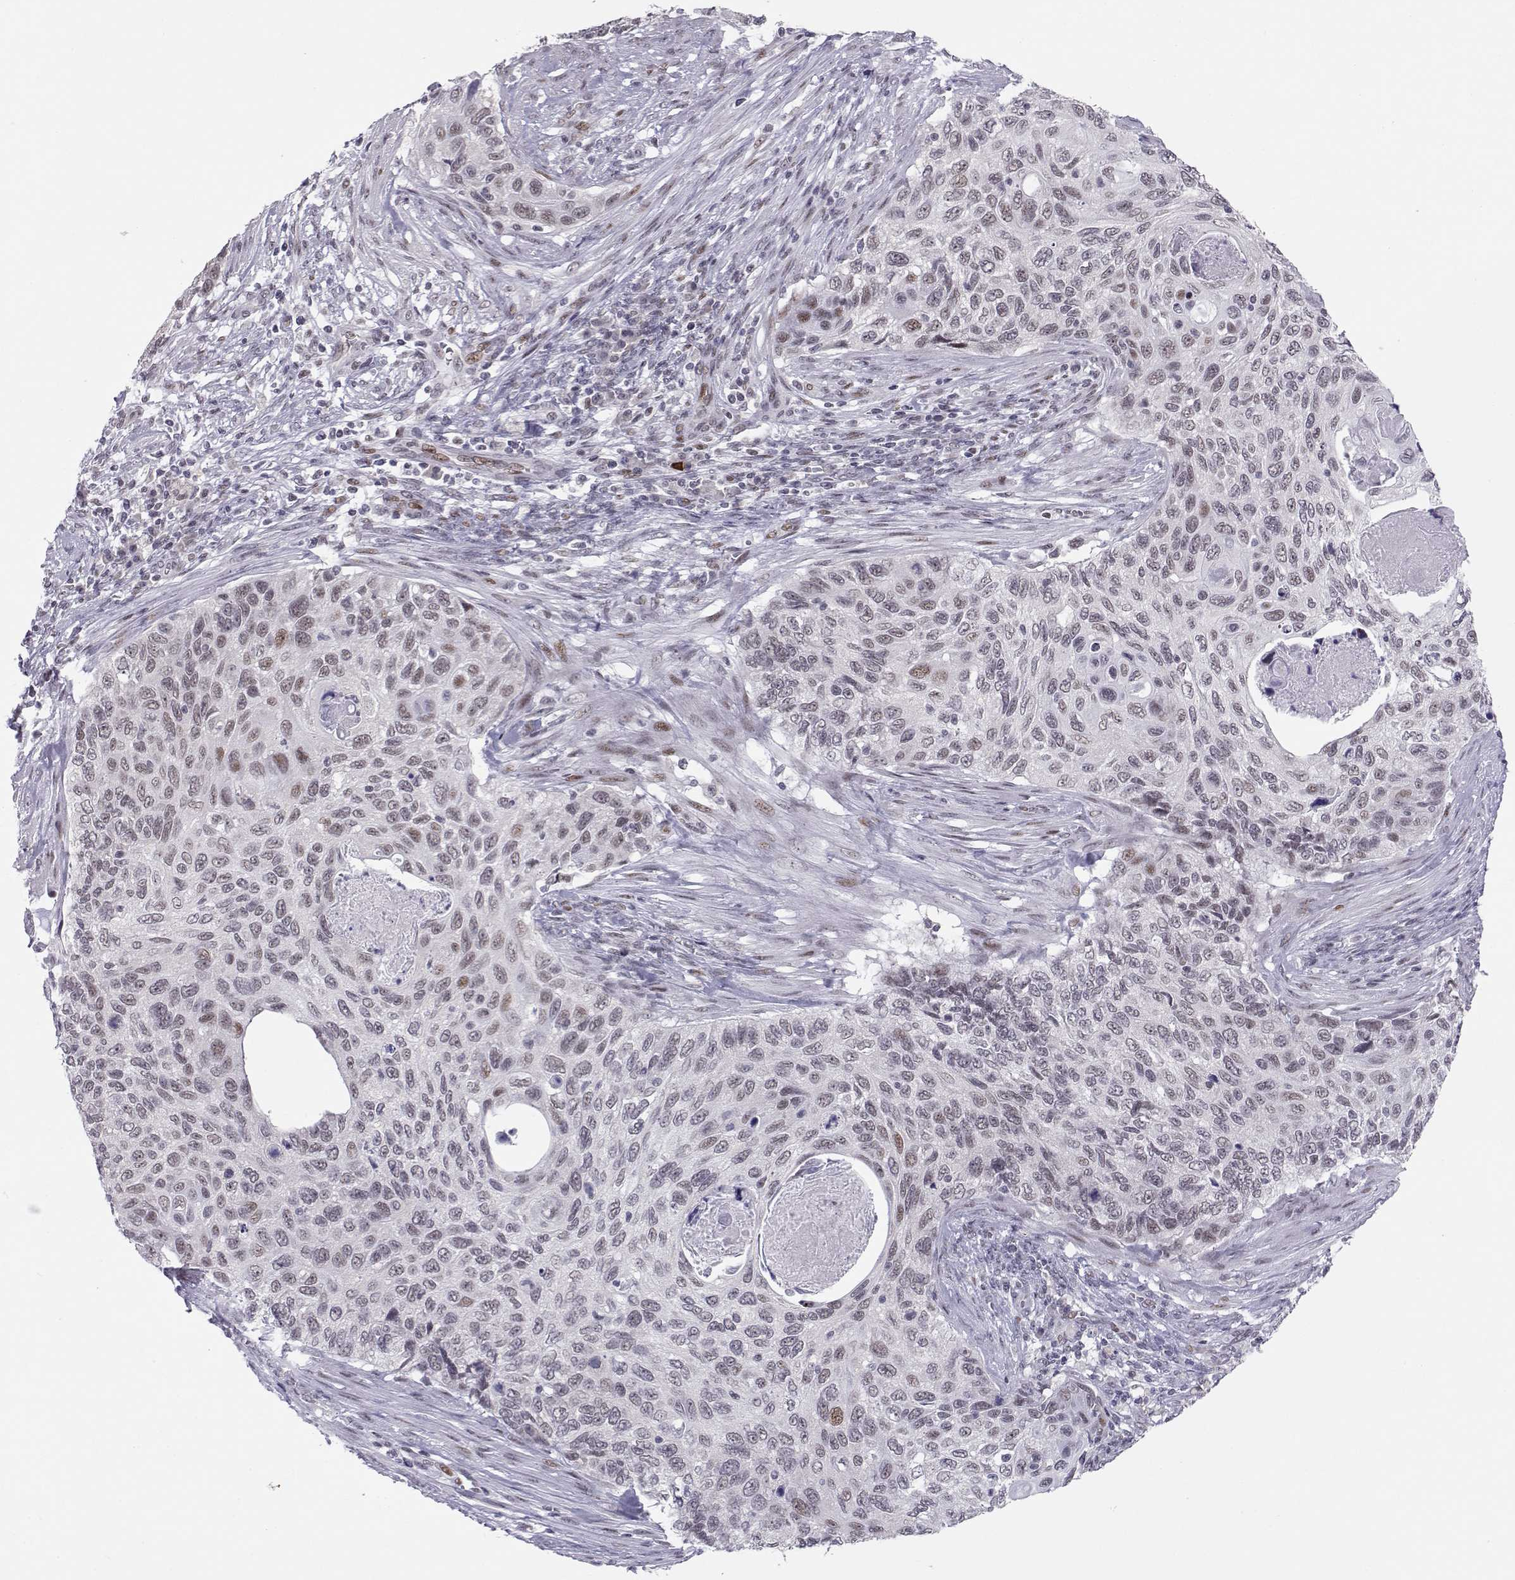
{"staining": {"intensity": "weak", "quantity": "<25%", "location": "nuclear"}, "tissue": "cervical cancer", "cell_type": "Tumor cells", "image_type": "cancer", "snomed": [{"axis": "morphology", "description": "Squamous cell carcinoma, NOS"}, {"axis": "topography", "description": "Cervix"}], "caption": "Cervical squamous cell carcinoma was stained to show a protein in brown. There is no significant positivity in tumor cells.", "gene": "SIX6", "patient": {"sex": "female", "age": 70}}